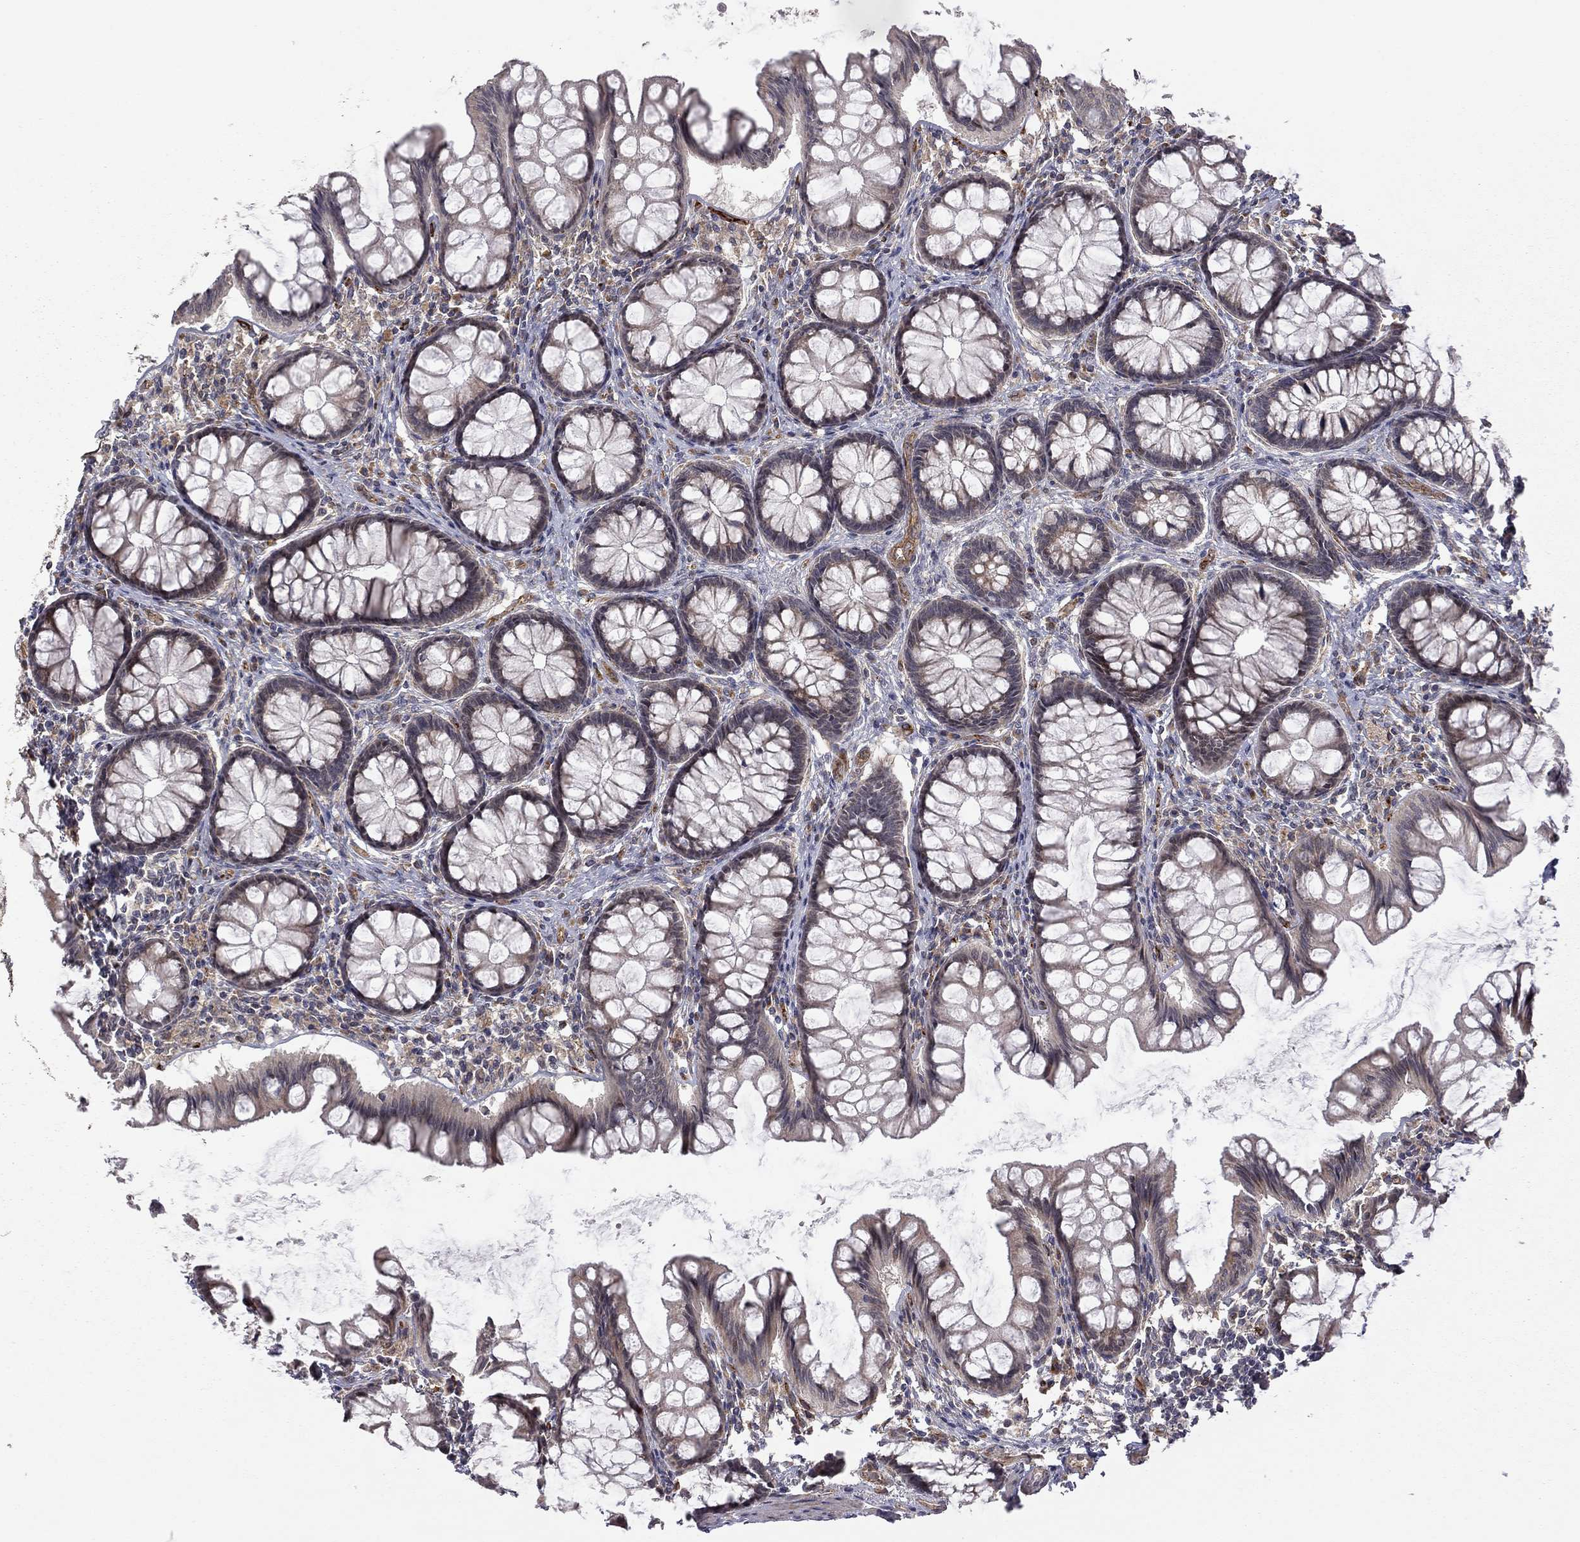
{"staining": {"intensity": "negative", "quantity": "none", "location": "none"}, "tissue": "colon", "cell_type": "Endothelial cells", "image_type": "normal", "snomed": [{"axis": "morphology", "description": "Normal tissue, NOS"}, {"axis": "topography", "description": "Colon"}], "caption": "A high-resolution micrograph shows immunohistochemistry (IHC) staining of unremarkable colon, which reveals no significant positivity in endothelial cells.", "gene": "EXOC3L2", "patient": {"sex": "female", "age": 65}}